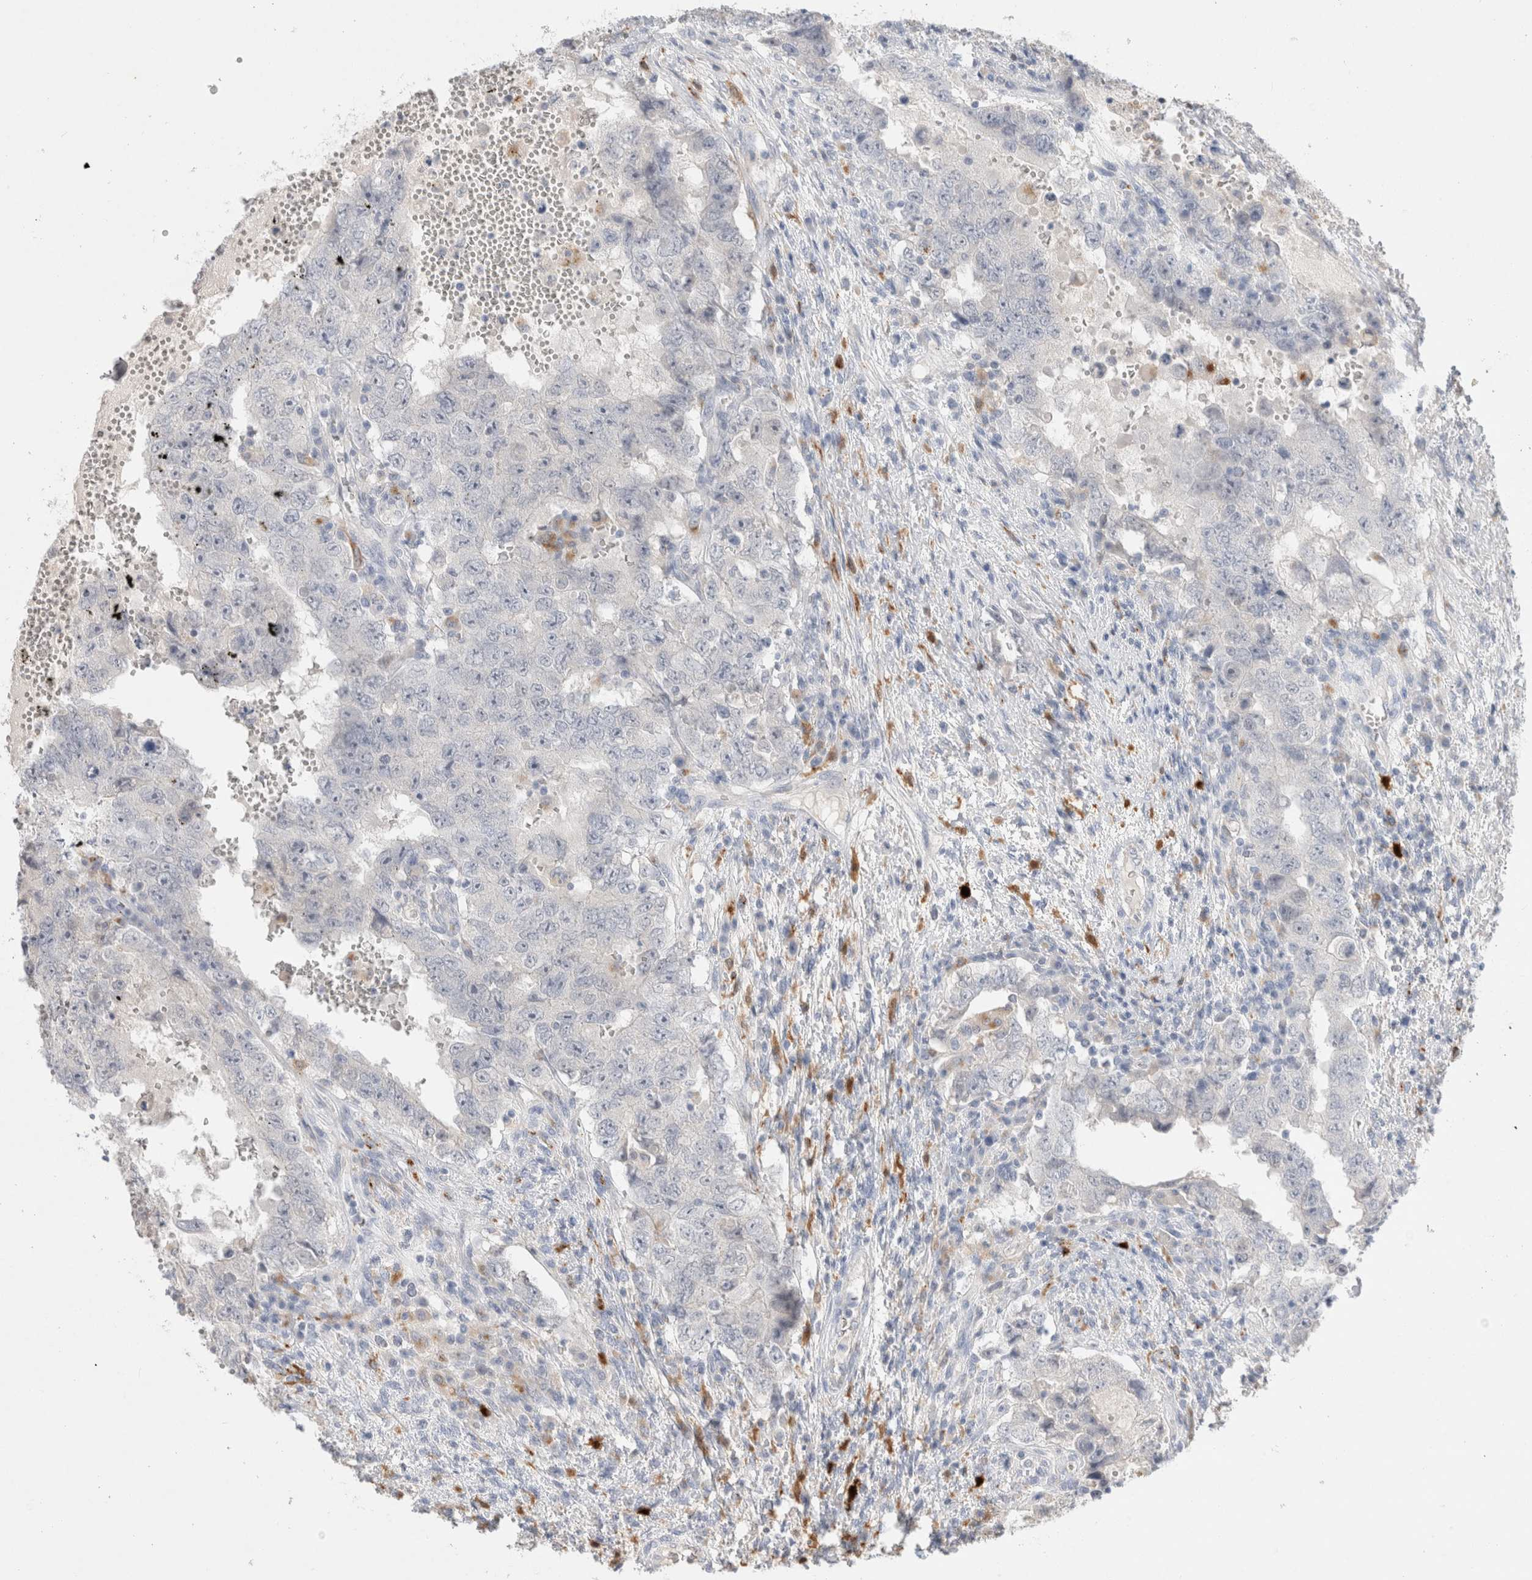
{"staining": {"intensity": "negative", "quantity": "none", "location": "none"}, "tissue": "testis cancer", "cell_type": "Tumor cells", "image_type": "cancer", "snomed": [{"axis": "morphology", "description": "Carcinoma, Embryonal, NOS"}, {"axis": "topography", "description": "Testis"}], "caption": "Image shows no protein expression in tumor cells of testis embryonal carcinoma tissue.", "gene": "HPGDS", "patient": {"sex": "male", "age": 26}}